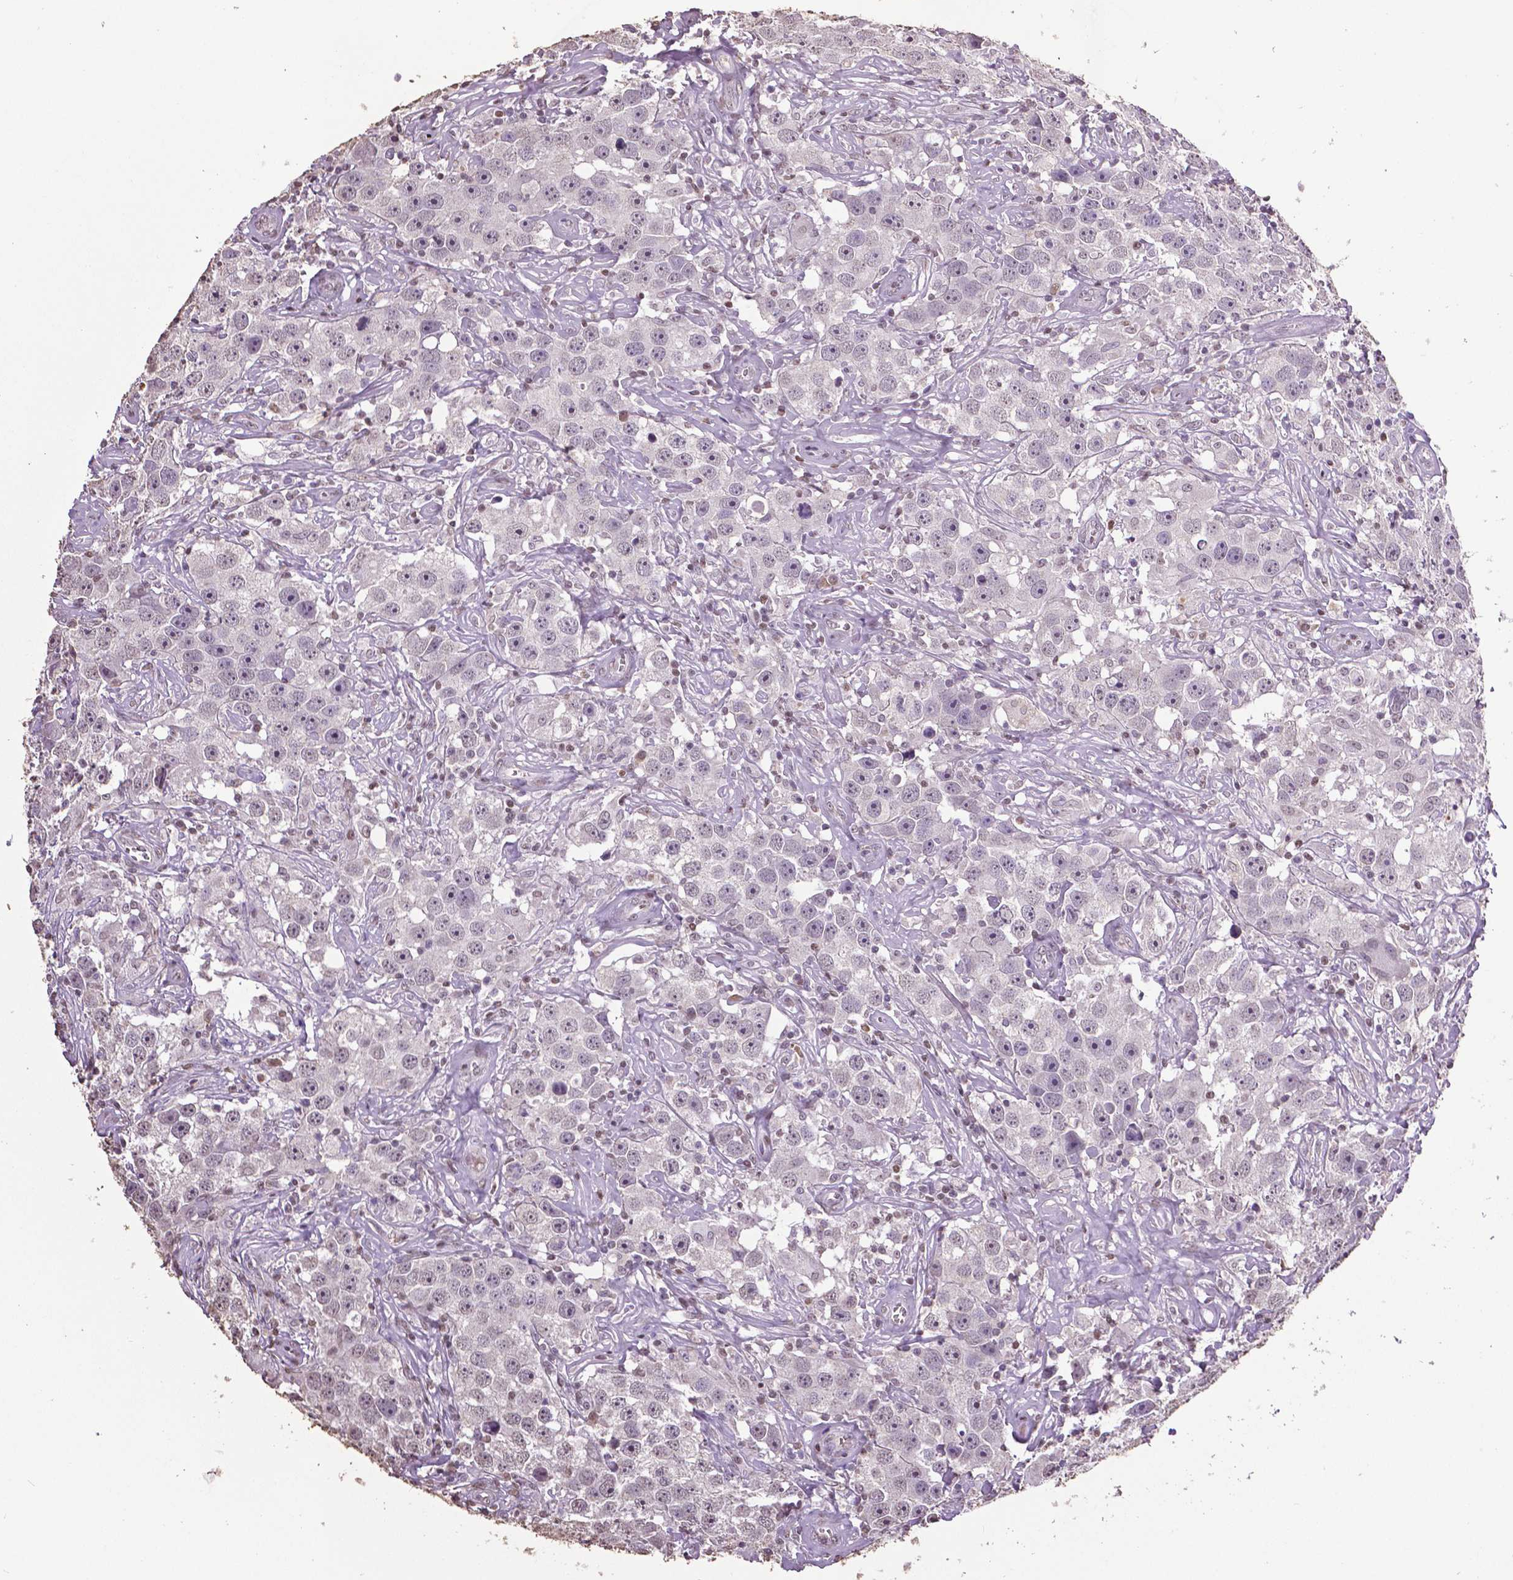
{"staining": {"intensity": "negative", "quantity": "none", "location": "none"}, "tissue": "testis cancer", "cell_type": "Tumor cells", "image_type": "cancer", "snomed": [{"axis": "morphology", "description": "Seminoma, NOS"}, {"axis": "topography", "description": "Testis"}], "caption": "Testis cancer was stained to show a protein in brown. There is no significant staining in tumor cells. Nuclei are stained in blue.", "gene": "RUNX3", "patient": {"sex": "male", "age": 49}}